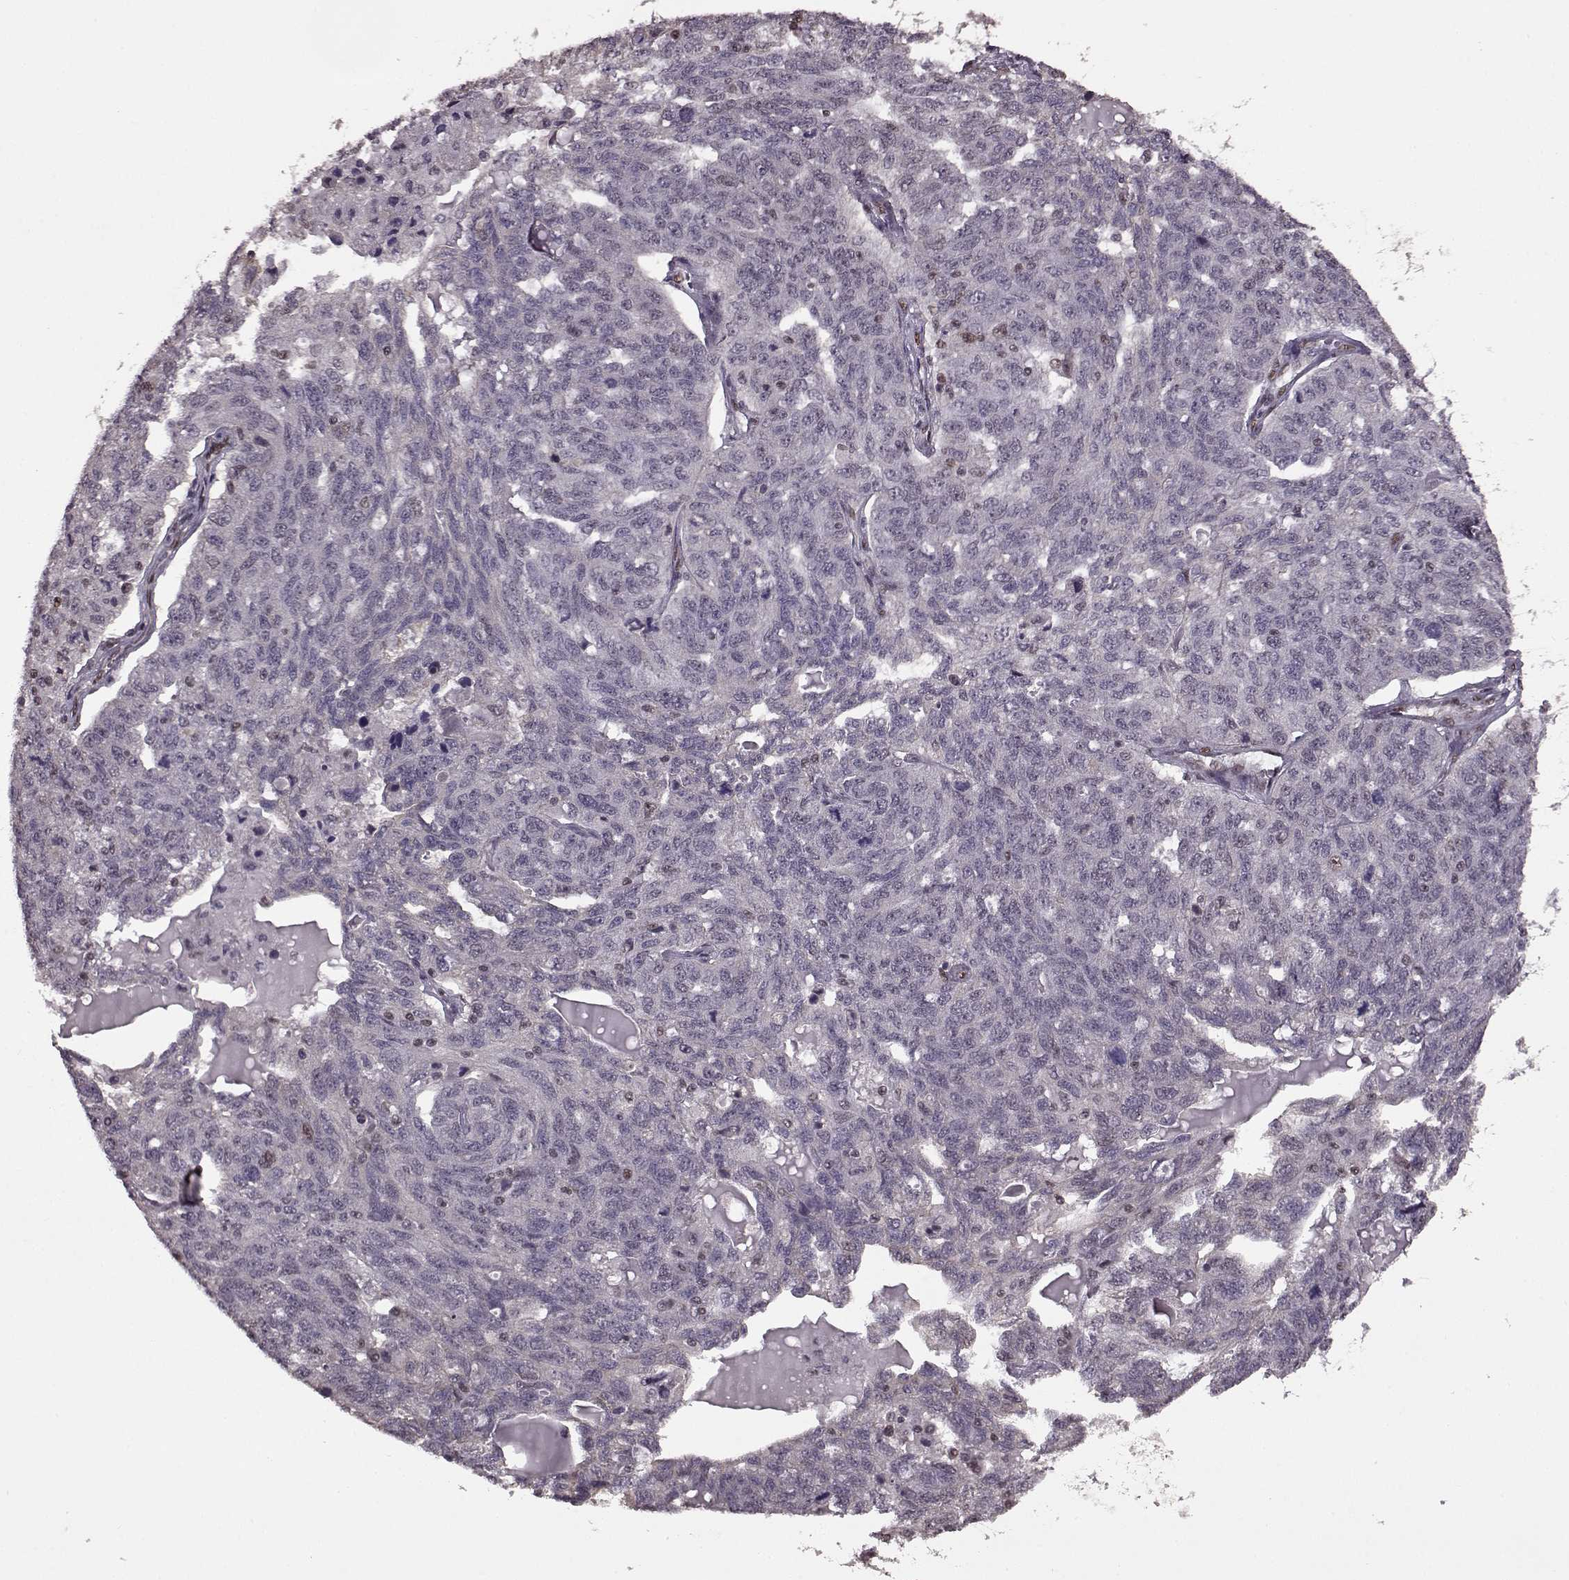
{"staining": {"intensity": "negative", "quantity": "none", "location": "none"}, "tissue": "ovarian cancer", "cell_type": "Tumor cells", "image_type": "cancer", "snomed": [{"axis": "morphology", "description": "Cystadenocarcinoma, serous, NOS"}, {"axis": "topography", "description": "Ovary"}], "caption": "Serous cystadenocarcinoma (ovarian) was stained to show a protein in brown. There is no significant staining in tumor cells.", "gene": "FTO", "patient": {"sex": "female", "age": 71}}